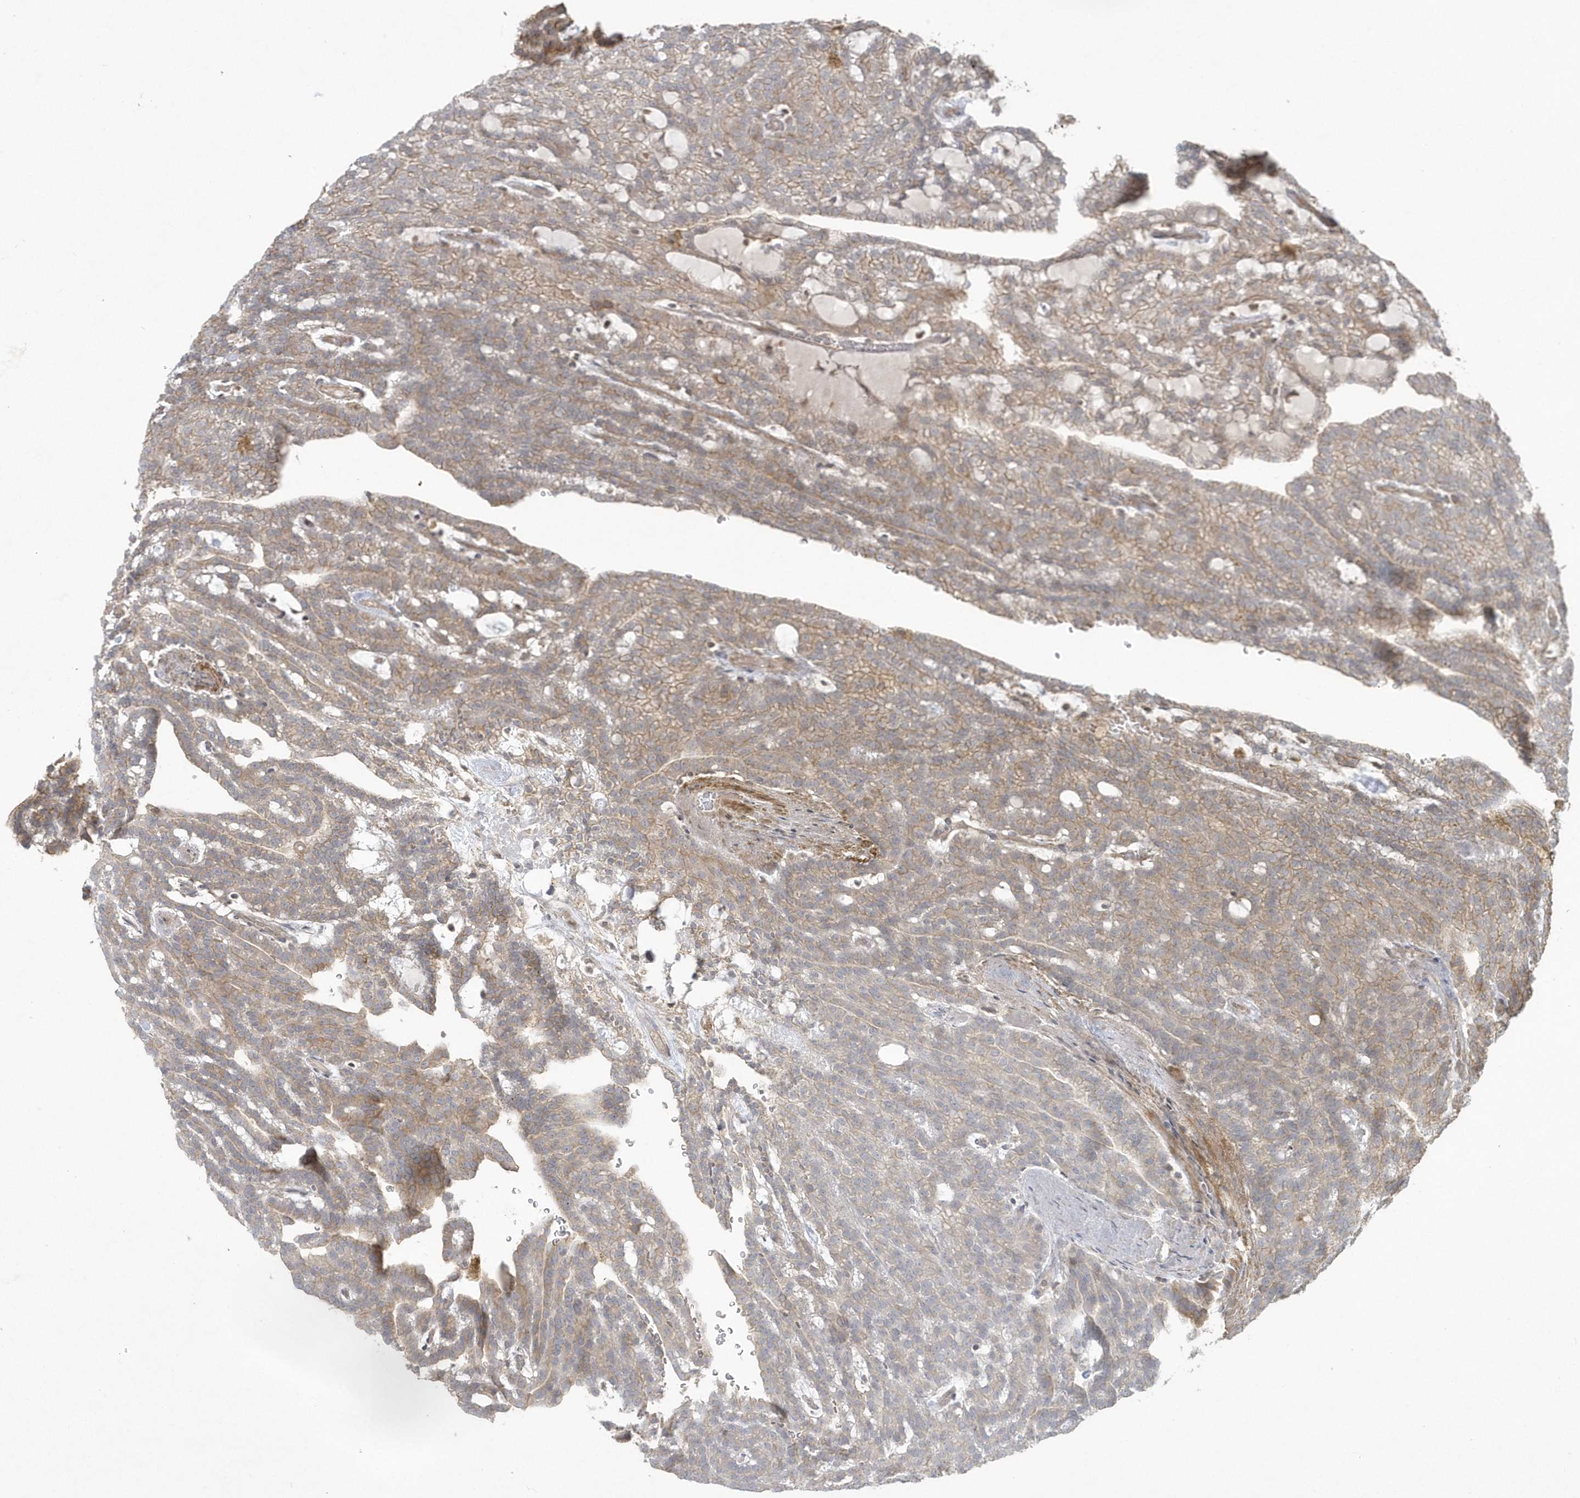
{"staining": {"intensity": "weak", "quantity": "25%-75%", "location": "cytoplasmic/membranous"}, "tissue": "renal cancer", "cell_type": "Tumor cells", "image_type": "cancer", "snomed": [{"axis": "morphology", "description": "Adenocarcinoma, NOS"}, {"axis": "topography", "description": "Kidney"}], "caption": "Brown immunohistochemical staining in adenocarcinoma (renal) displays weak cytoplasmic/membranous positivity in approximately 25%-75% of tumor cells.", "gene": "ARMC8", "patient": {"sex": "male", "age": 63}}